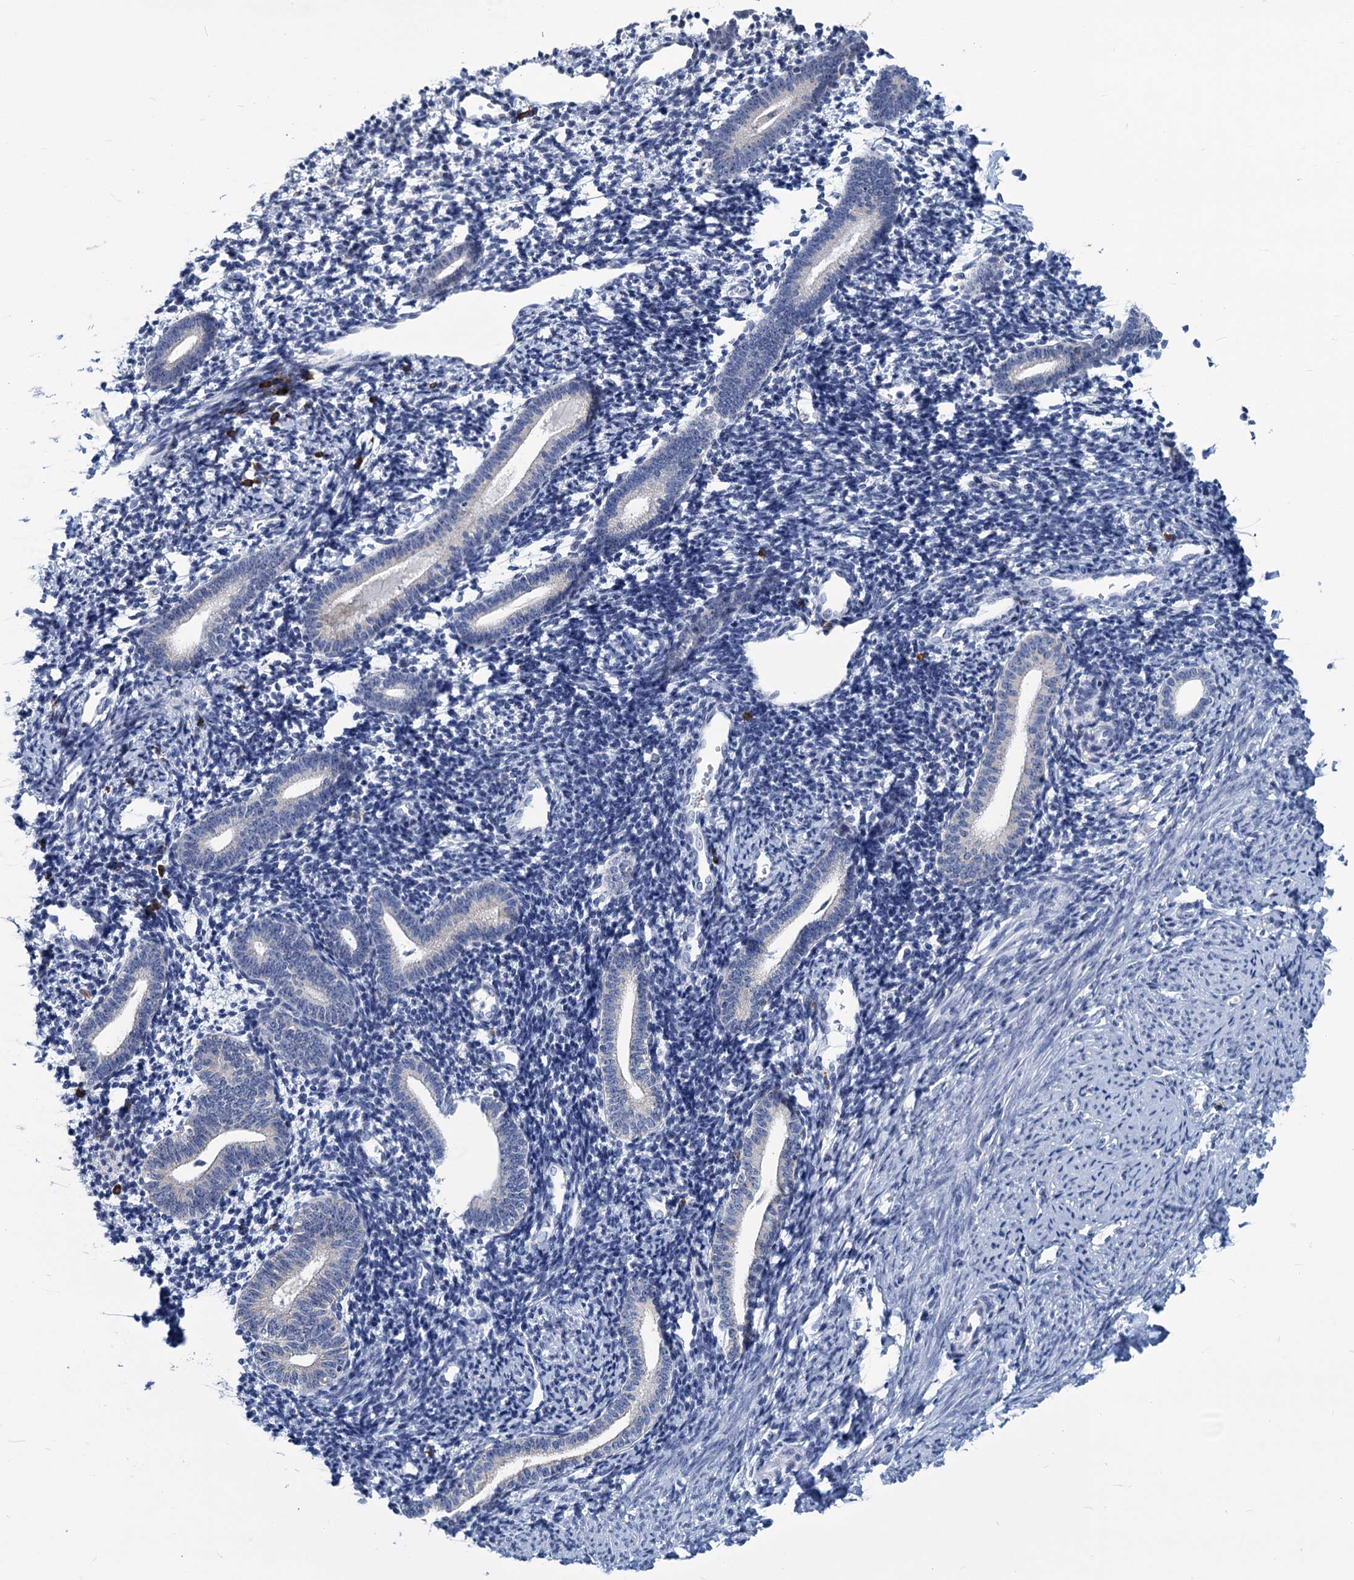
{"staining": {"intensity": "negative", "quantity": "none", "location": "none"}, "tissue": "endometrium", "cell_type": "Cells in endometrial stroma", "image_type": "normal", "snomed": [{"axis": "morphology", "description": "Normal tissue, NOS"}, {"axis": "topography", "description": "Endometrium"}], "caption": "Immunohistochemical staining of benign endometrium shows no significant staining in cells in endometrial stroma. (DAB (3,3'-diaminobenzidine) IHC with hematoxylin counter stain).", "gene": "NEU3", "patient": {"sex": "female", "age": 56}}